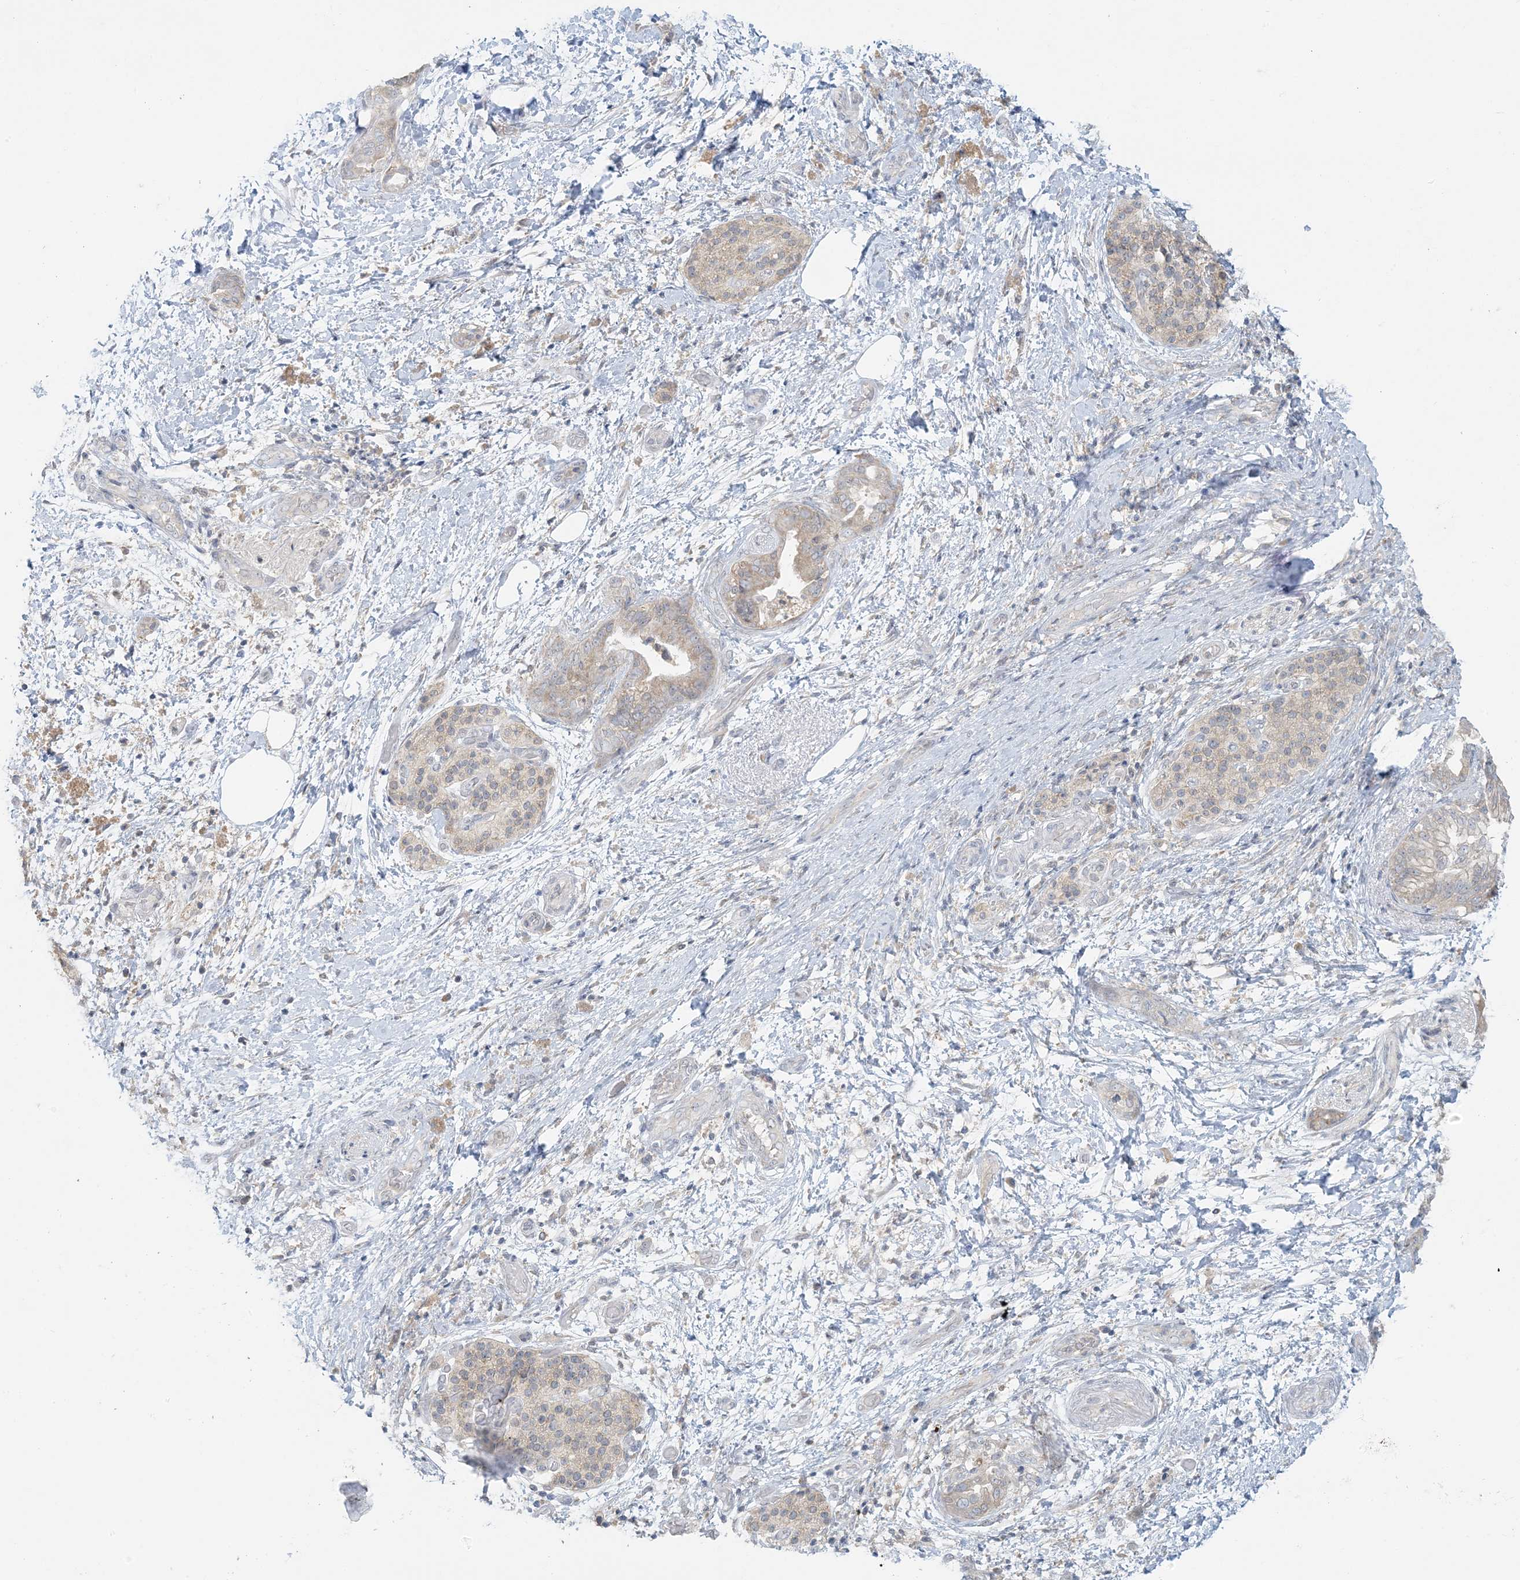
{"staining": {"intensity": "weak", "quantity": "25%-75%", "location": "cytoplasmic/membranous"}, "tissue": "pancreatic cancer", "cell_type": "Tumor cells", "image_type": "cancer", "snomed": [{"axis": "morphology", "description": "Normal tissue, NOS"}, {"axis": "morphology", "description": "Adenocarcinoma, NOS"}, {"axis": "topography", "description": "Pancreas"}, {"axis": "topography", "description": "Peripheral nerve tissue"}], "caption": "IHC of human pancreatic cancer exhibits low levels of weak cytoplasmic/membranous expression in approximately 25%-75% of tumor cells. (Stains: DAB in brown, nuclei in blue, Microscopy: brightfield microscopy at high magnification).", "gene": "EEFSEC", "patient": {"sex": "female", "age": 63}}